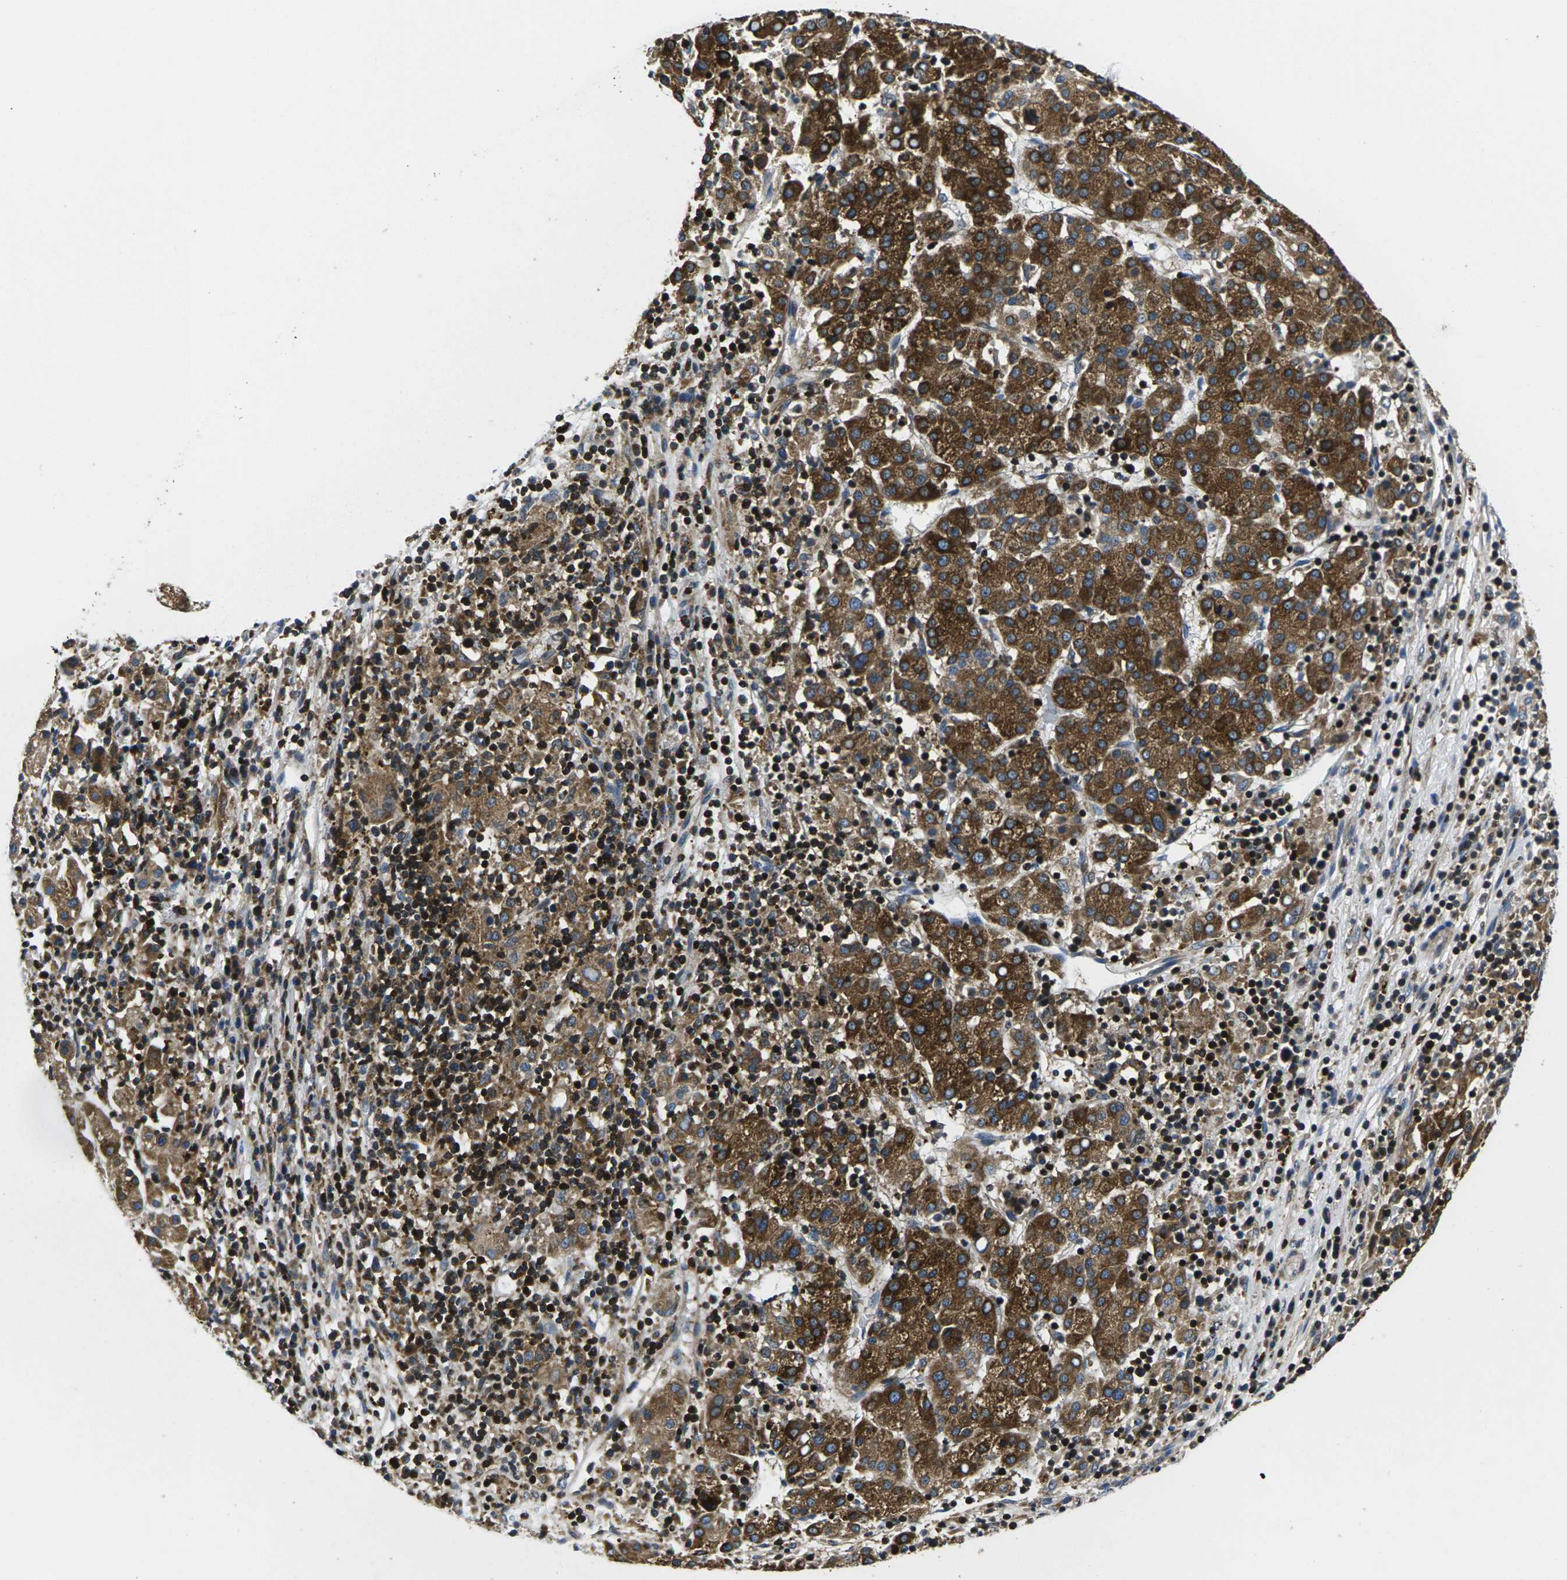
{"staining": {"intensity": "strong", "quantity": ">75%", "location": "cytoplasmic/membranous"}, "tissue": "liver cancer", "cell_type": "Tumor cells", "image_type": "cancer", "snomed": [{"axis": "morphology", "description": "Carcinoma, Hepatocellular, NOS"}, {"axis": "topography", "description": "Liver"}], "caption": "This histopathology image reveals IHC staining of human liver cancer, with high strong cytoplasmic/membranous positivity in about >75% of tumor cells.", "gene": "PLCE1", "patient": {"sex": "female", "age": 58}}